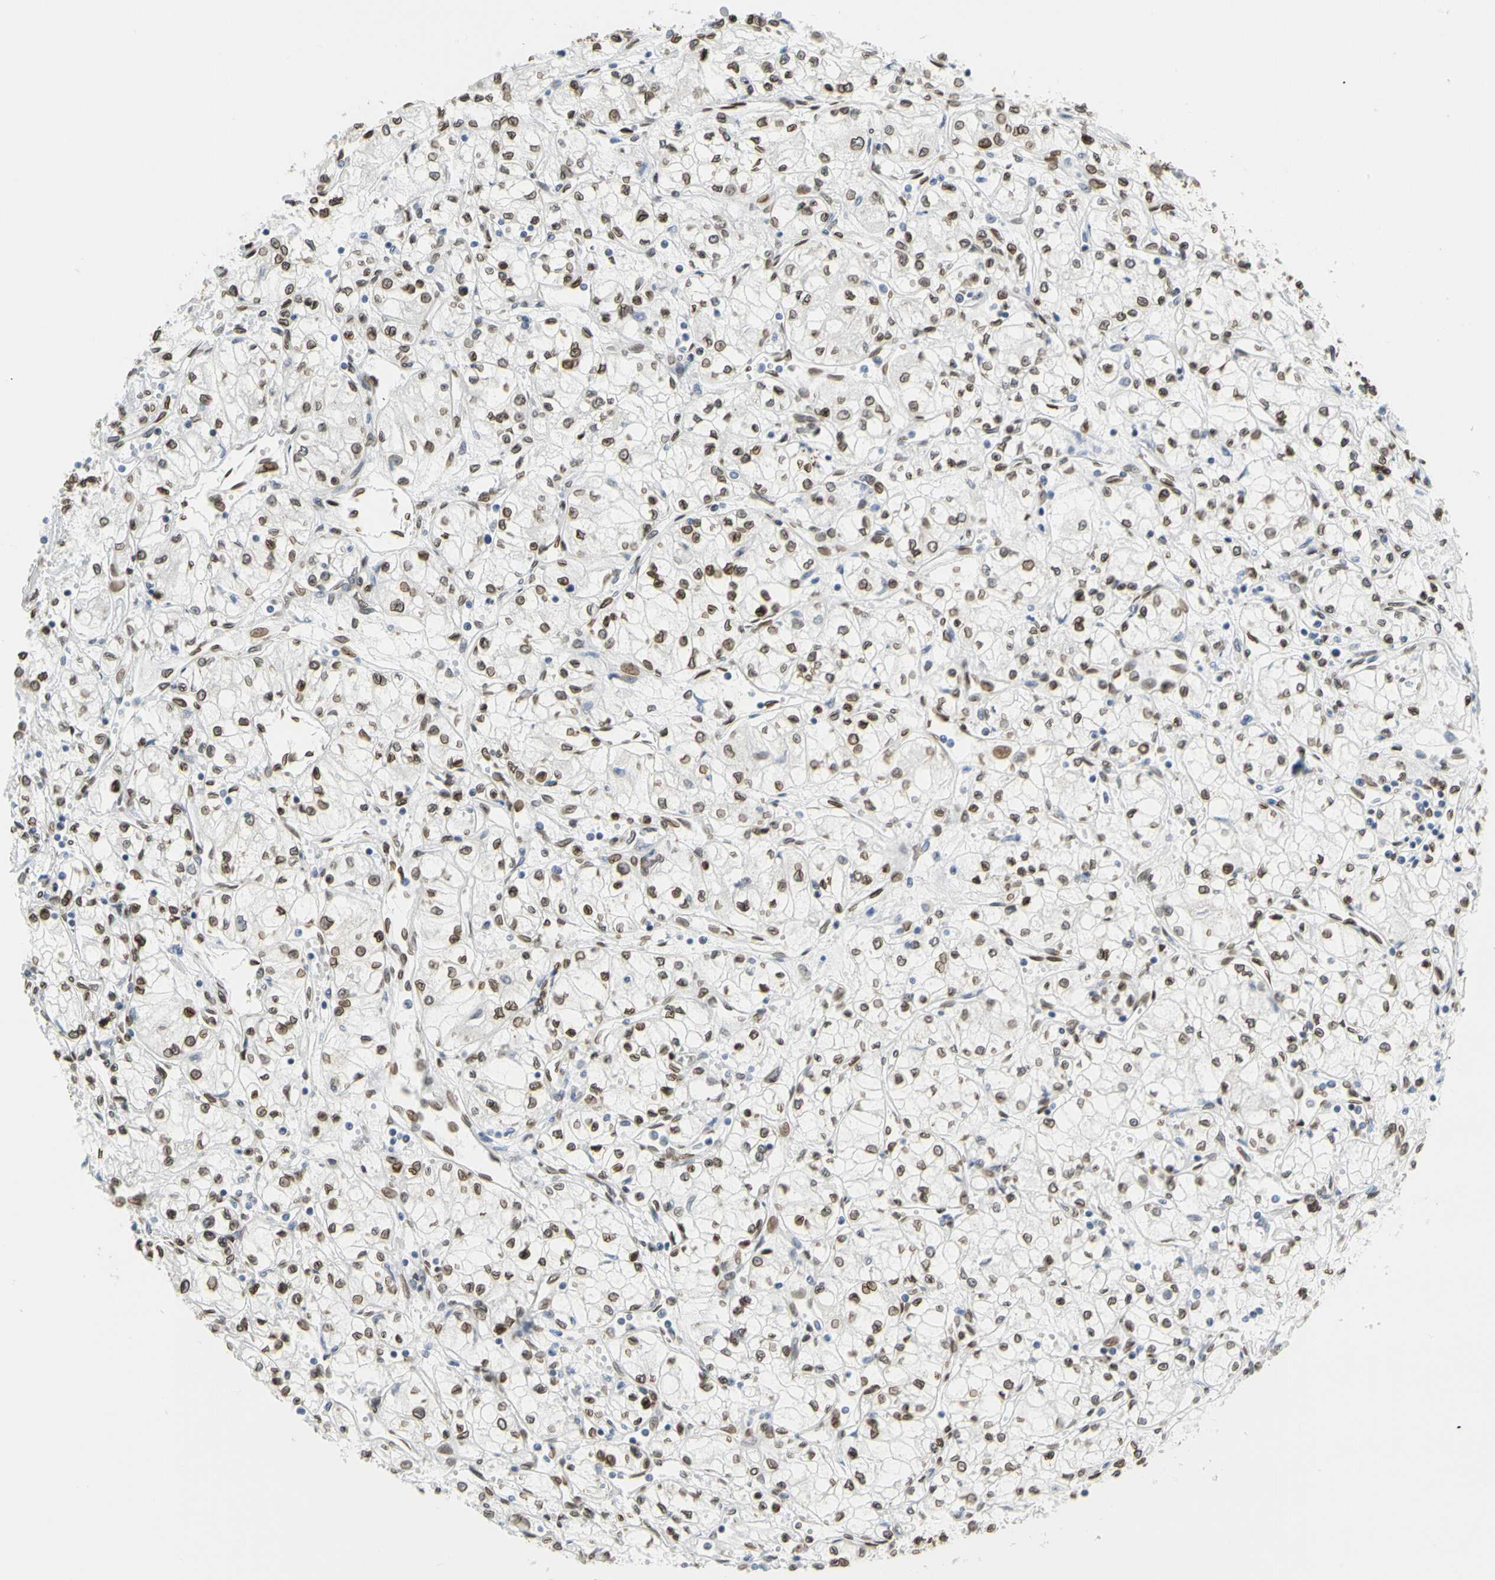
{"staining": {"intensity": "moderate", "quantity": ">75%", "location": "cytoplasmic/membranous,nuclear"}, "tissue": "renal cancer", "cell_type": "Tumor cells", "image_type": "cancer", "snomed": [{"axis": "morphology", "description": "Normal tissue, NOS"}, {"axis": "morphology", "description": "Adenocarcinoma, NOS"}, {"axis": "topography", "description": "Kidney"}], "caption": "Immunohistochemical staining of renal cancer exhibits medium levels of moderate cytoplasmic/membranous and nuclear protein staining in approximately >75% of tumor cells.", "gene": "SUN1", "patient": {"sex": "male", "age": 59}}